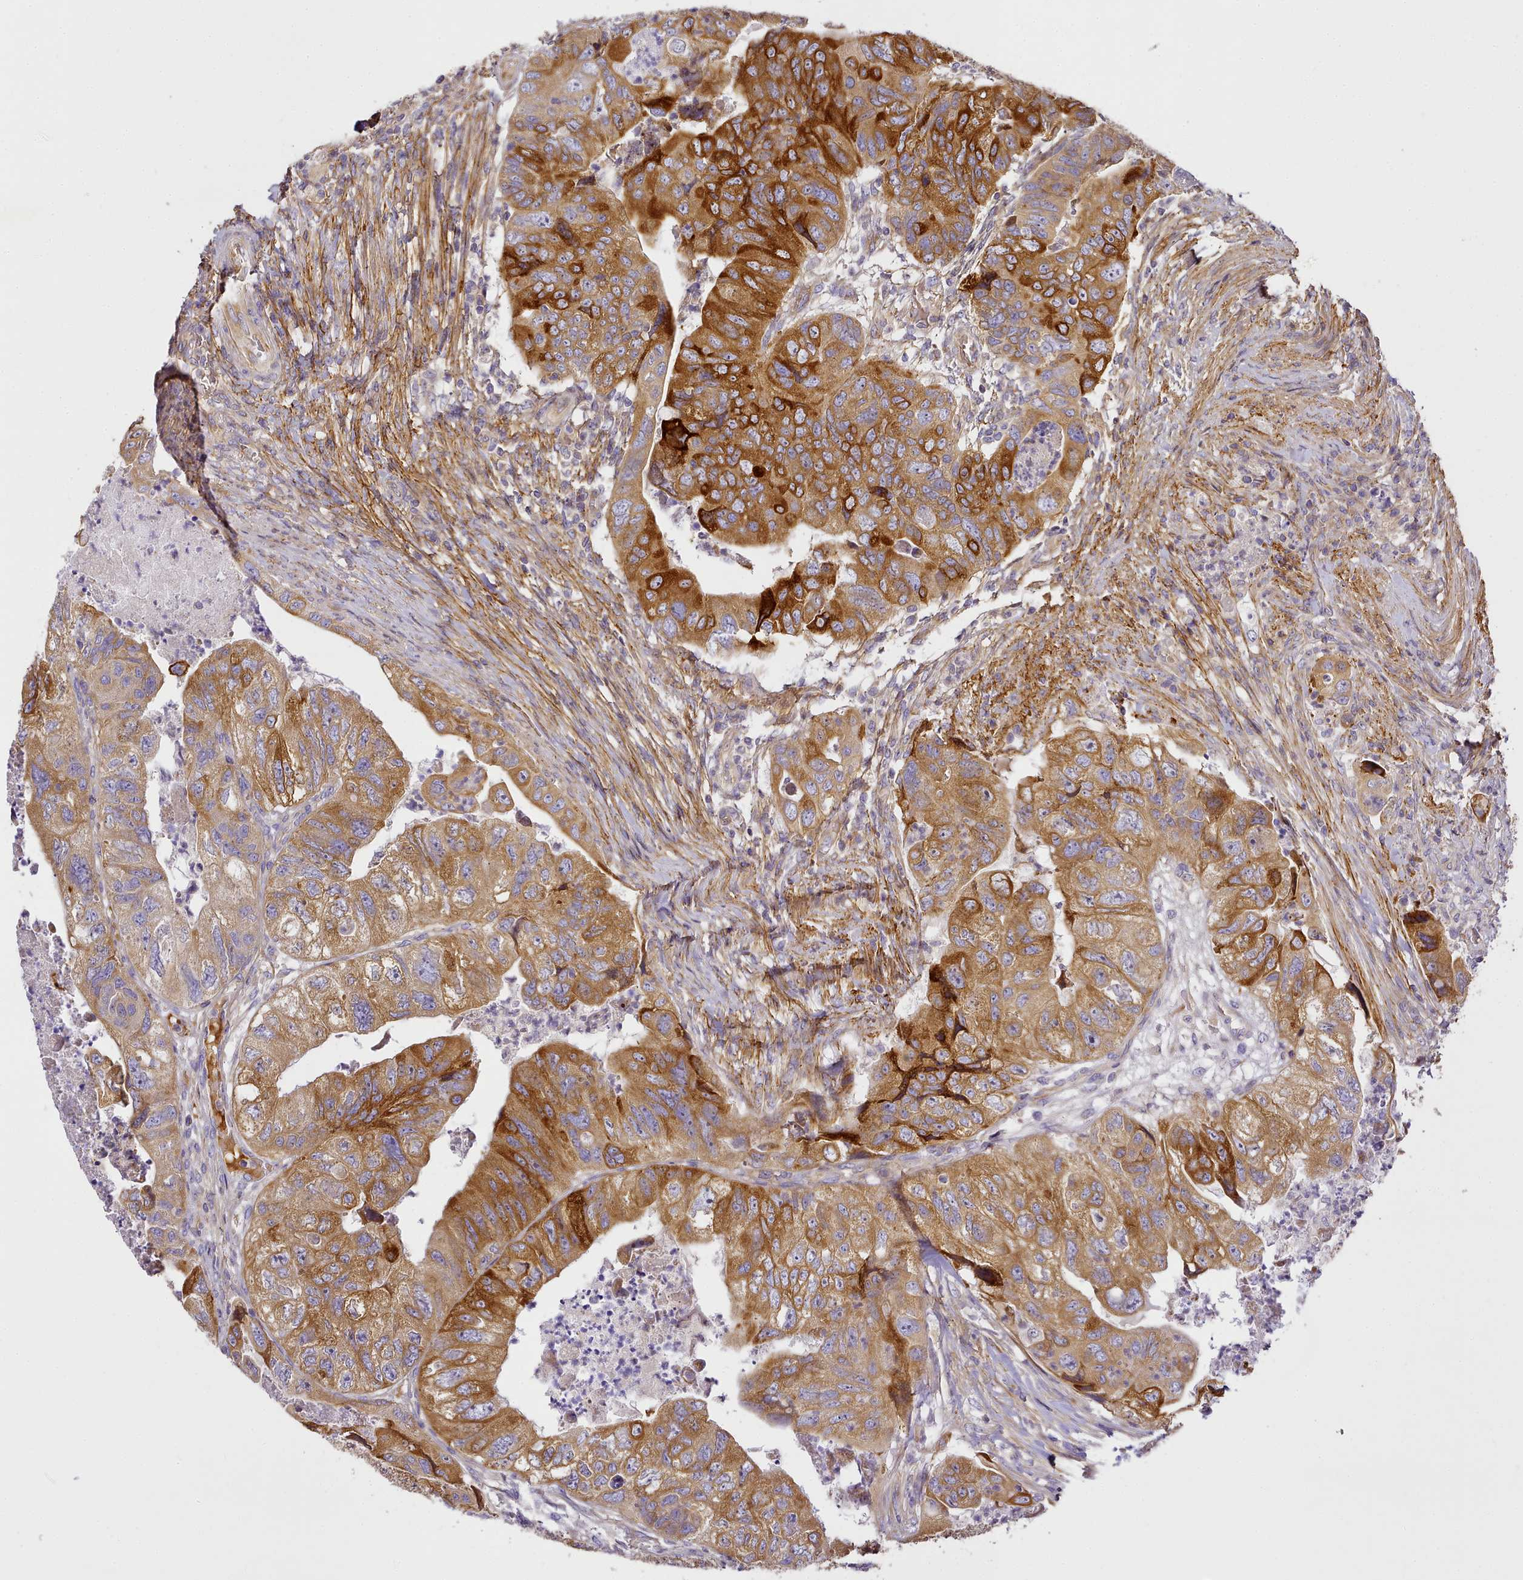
{"staining": {"intensity": "strong", "quantity": "25%-75%", "location": "cytoplasmic/membranous"}, "tissue": "colorectal cancer", "cell_type": "Tumor cells", "image_type": "cancer", "snomed": [{"axis": "morphology", "description": "Adenocarcinoma, NOS"}, {"axis": "topography", "description": "Rectum"}], "caption": "Strong cytoplasmic/membranous positivity is present in approximately 25%-75% of tumor cells in colorectal cancer (adenocarcinoma).", "gene": "NBPF1", "patient": {"sex": "male", "age": 63}}